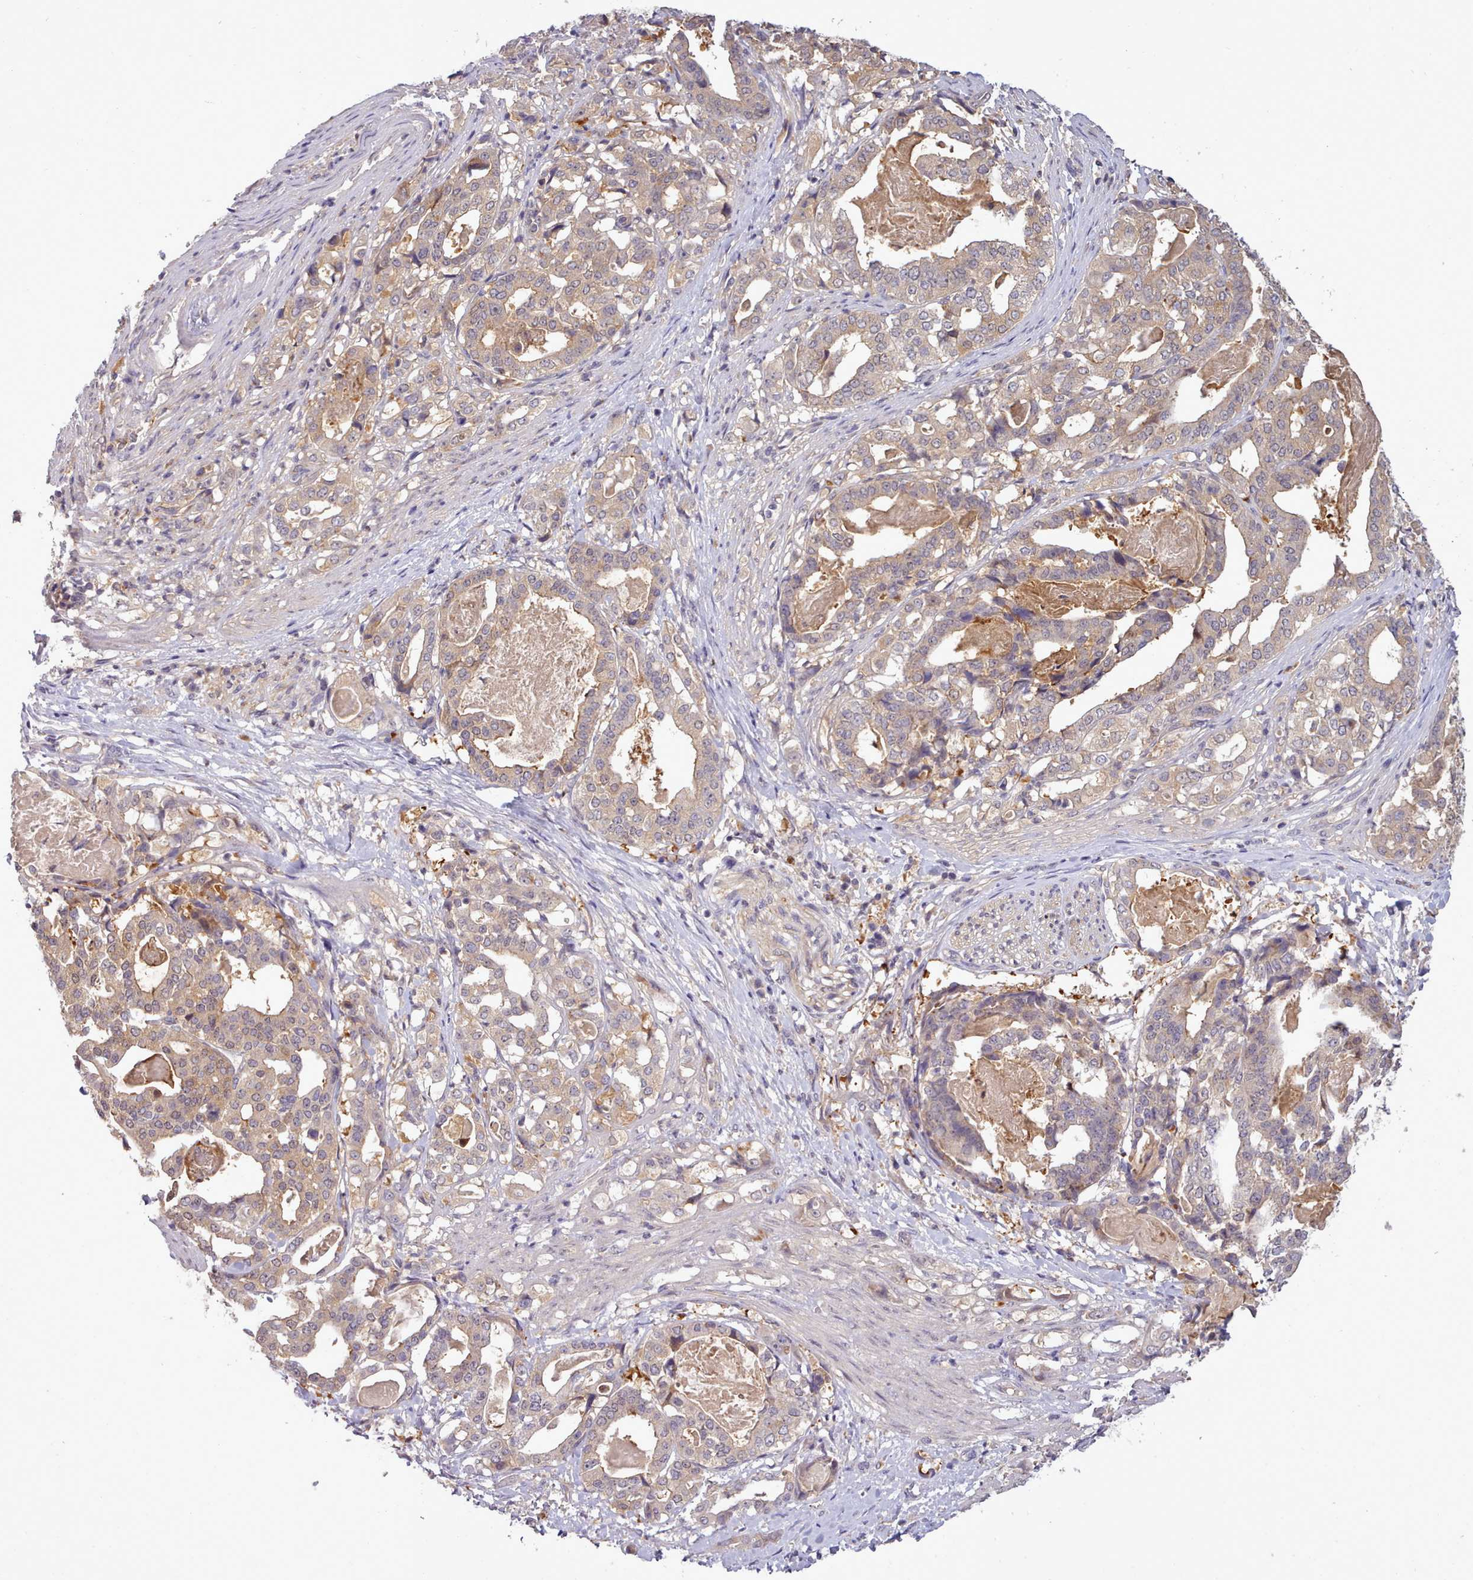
{"staining": {"intensity": "moderate", "quantity": ">75%", "location": "cytoplasmic/membranous"}, "tissue": "stomach cancer", "cell_type": "Tumor cells", "image_type": "cancer", "snomed": [{"axis": "morphology", "description": "Adenocarcinoma, NOS"}, {"axis": "topography", "description": "Stomach"}], "caption": "IHC of human stomach cancer displays medium levels of moderate cytoplasmic/membranous expression in approximately >75% of tumor cells. (Stains: DAB in brown, nuclei in blue, Microscopy: brightfield microscopy at high magnification).", "gene": "ARL17A", "patient": {"sex": "male", "age": 48}}